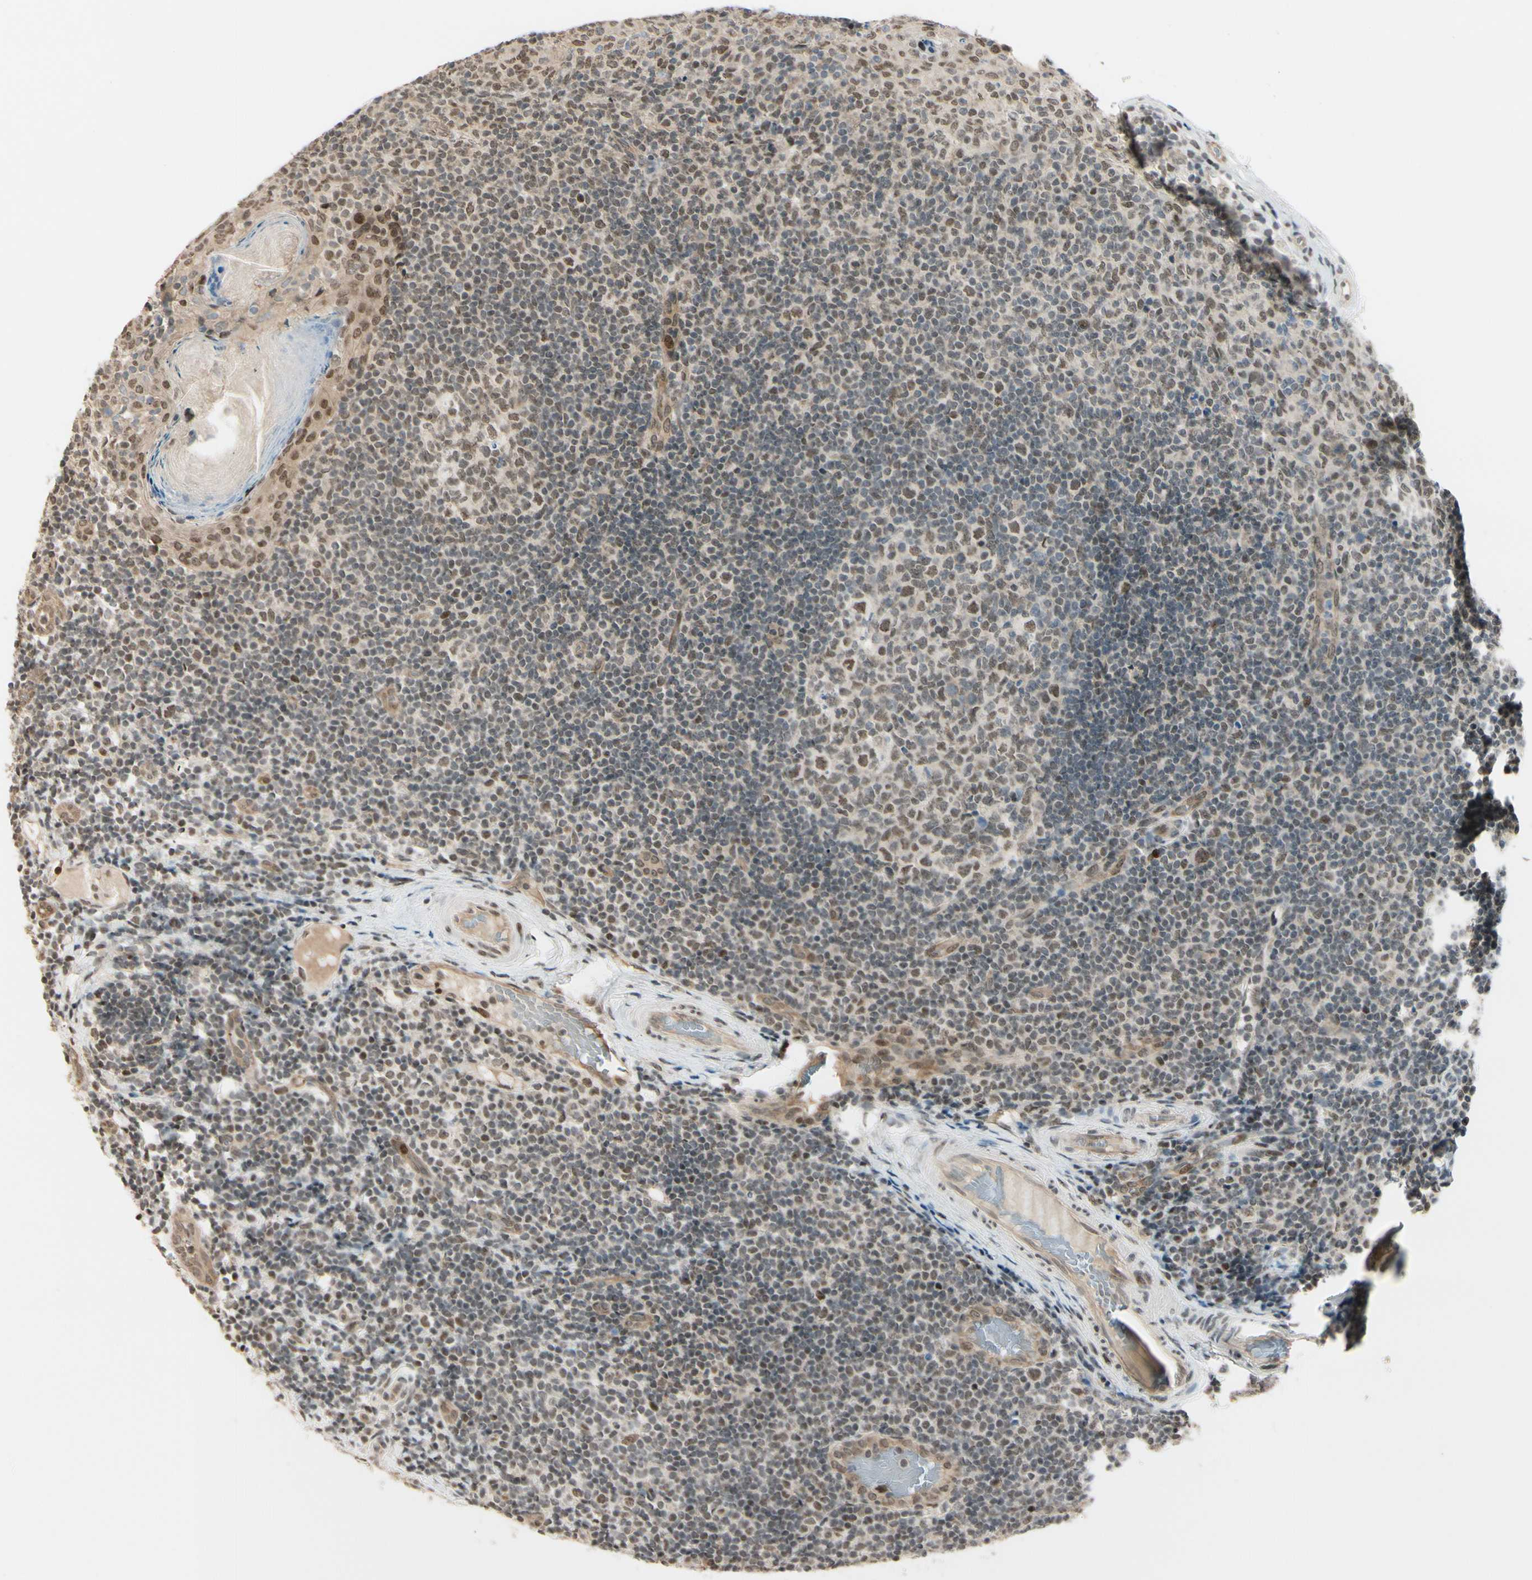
{"staining": {"intensity": "moderate", "quantity": ">75%", "location": "nuclear"}, "tissue": "tonsil", "cell_type": "Germinal center cells", "image_type": "normal", "snomed": [{"axis": "morphology", "description": "Normal tissue, NOS"}, {"axis": "topography", "description": "Tonsil"}], "caption": "IHC micrograph of normal tonsil: tonsil stained using immunohistochemistry shows medium levels of moderate protein expression localized specifically in the nuclear of germinal center cells, appearing as a nuclear brown color.", "gene": "SUFU", "patient": {"sex": "female", "age": 19}}